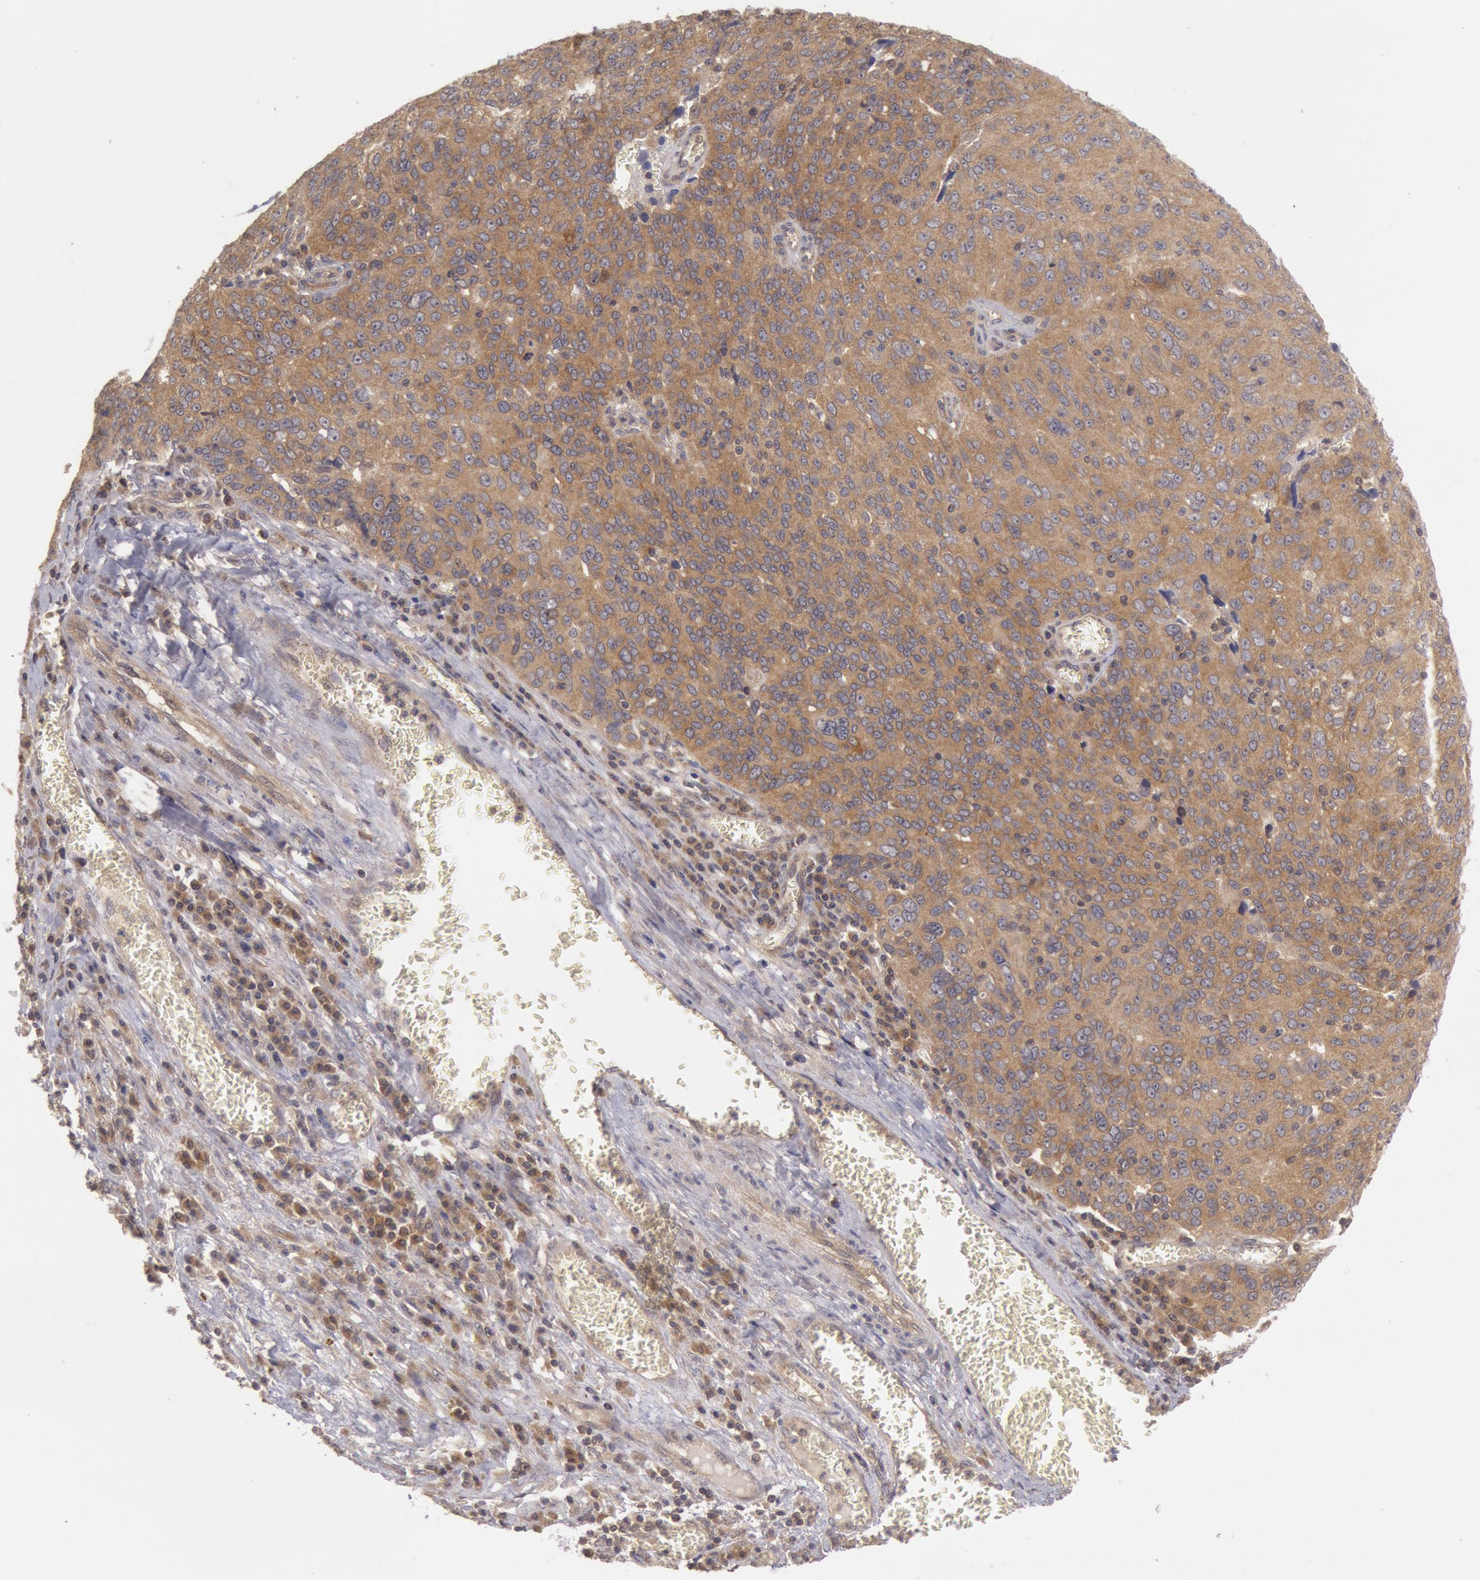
{"staining": {"intensity": "moderate", "quantity": ">75%", "location": "cytoplasmic/membranous"}, "tissue": "ovarian cancer", "cell_type": "Tumor cells", "image_type": "cancer", "snomed": [{"axis": "morphology", "description": "Carcinoma, endometroid"}, {"axis": "topography", "description": "Ovary"}], "caption": "Ovarian cancer (endometroid carcinoma) stained with a brown dye reveals moderate cytoplasmic/membranous positive positivity in approximately >75% of tumor cells.", "gene": "BRAF", "patient": {"sex": "female", "age": 75}}